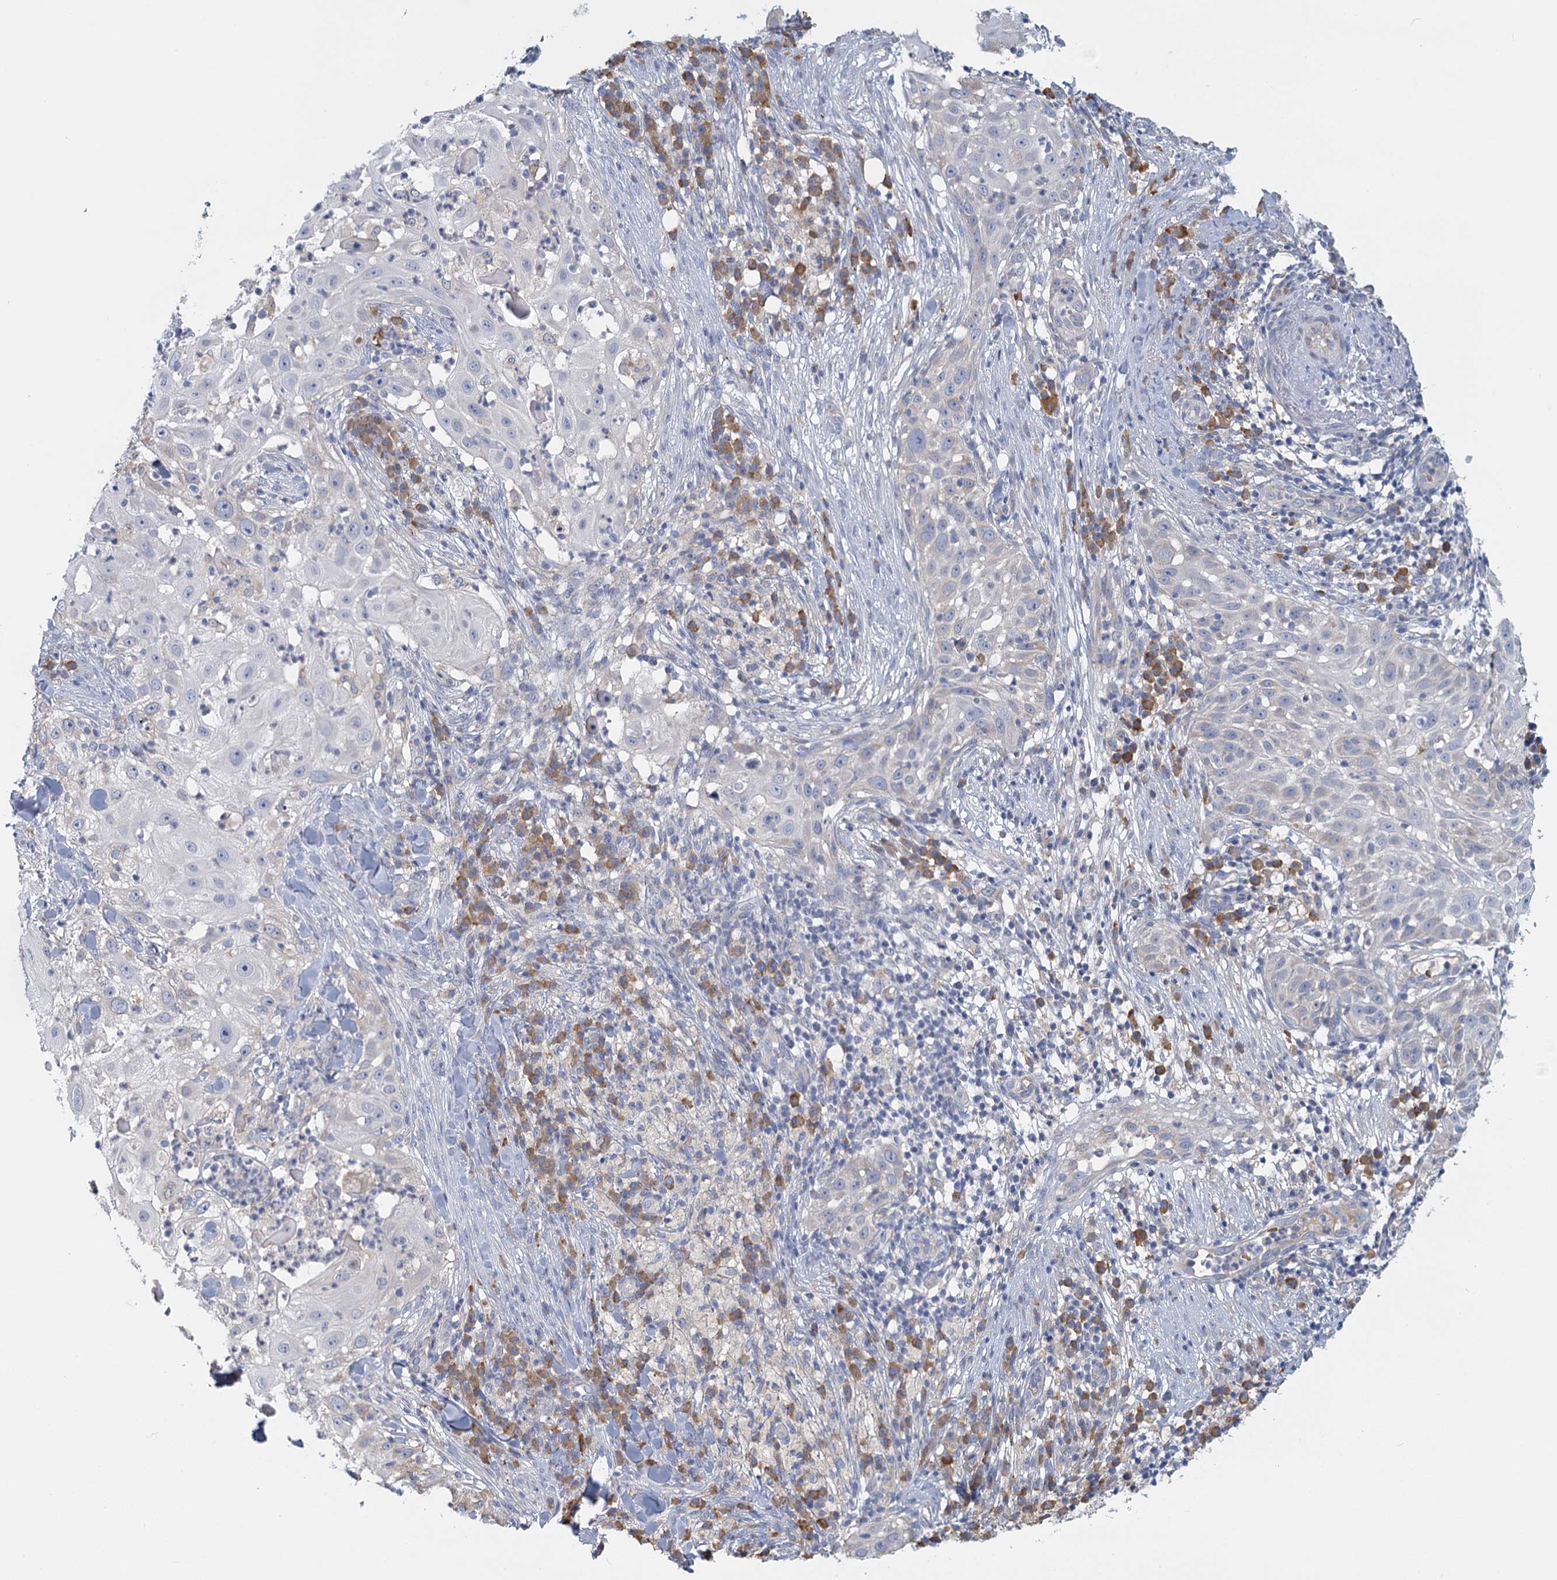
{"staining": {"intensity": "negative", "quantity": "none", "location": "none"}, "tissue": "skin cancer", "cell_type": "Tumor cells", "image_type": "cancer", "snomed": [{"axis": "morphology", "description": "Squamous cell carcinoma, NOS"}, {"axis": "topography", "description": "Skin"}], "caption": "High power microscopy image of an IHC histopathology image of squamous cell carcinoma (skin), revealing no significant expression in tumor cells. (DAB (3,3'-diaminobenzidine) immunohistochemistry (IHC) with hematoxylin counter stain).", "gene": "ANKRD16", "patient": {"sex": "female", "age": 44}}